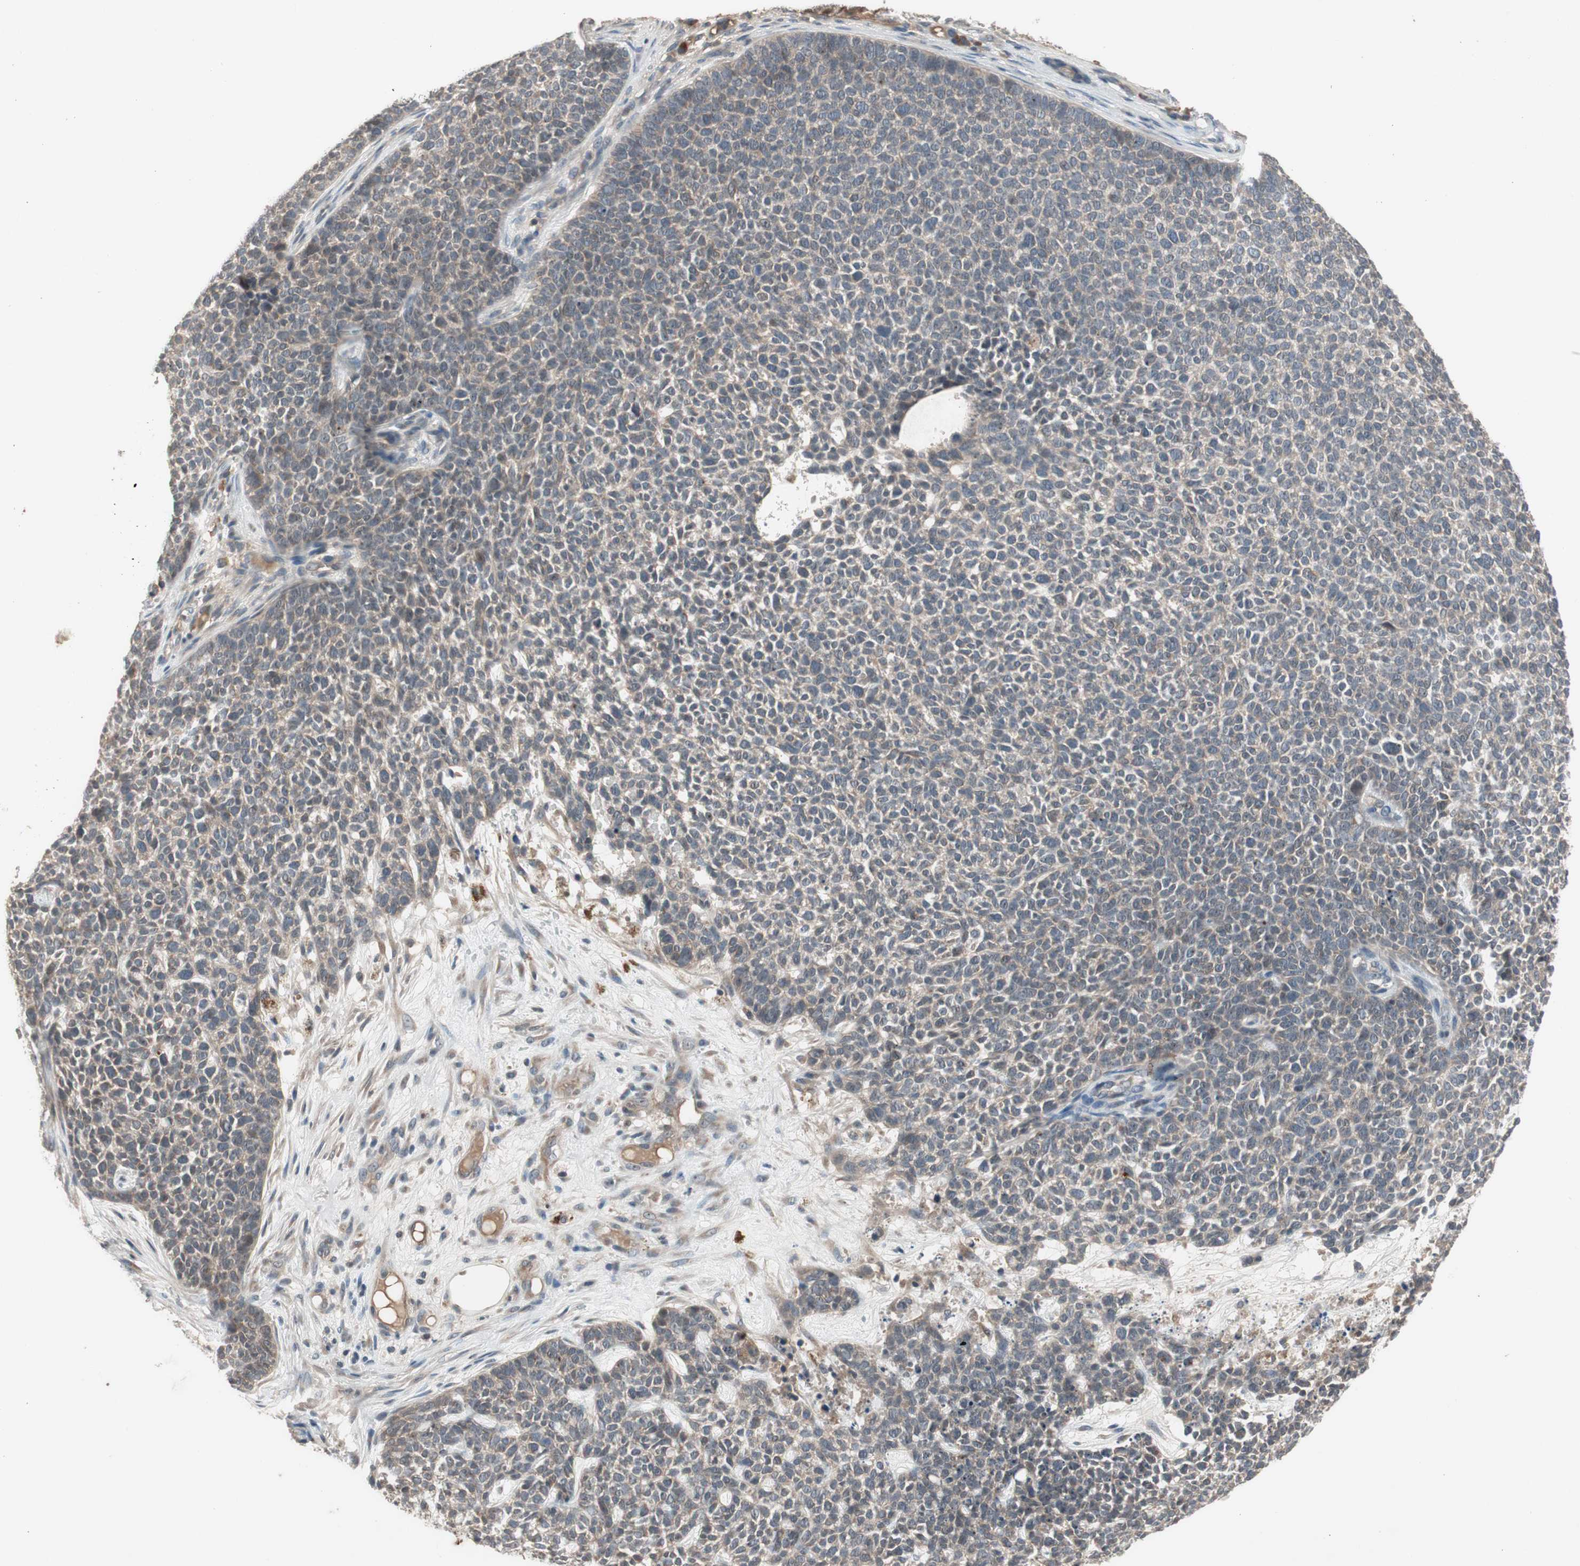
{"staining": {"intensity": "weak", "quantity": ">75%", "location": "cytoplasmic/membranous"}, "tissue": "skin cancer", "cell_type": "Tumor cells", "image_type": "cancer", "snomed": [{"axis": "morphology", "description": "Basal cell carcinoma"}, {"axis": "topography", "description": "Skin"}], "caption": "Basal cell carcinoma (skin) stained for a protein displays weak cytoplasmic/membranous positivity in tumor cells.", "gene": "NSF", "patient": {"sex": "female", "age": 84}}